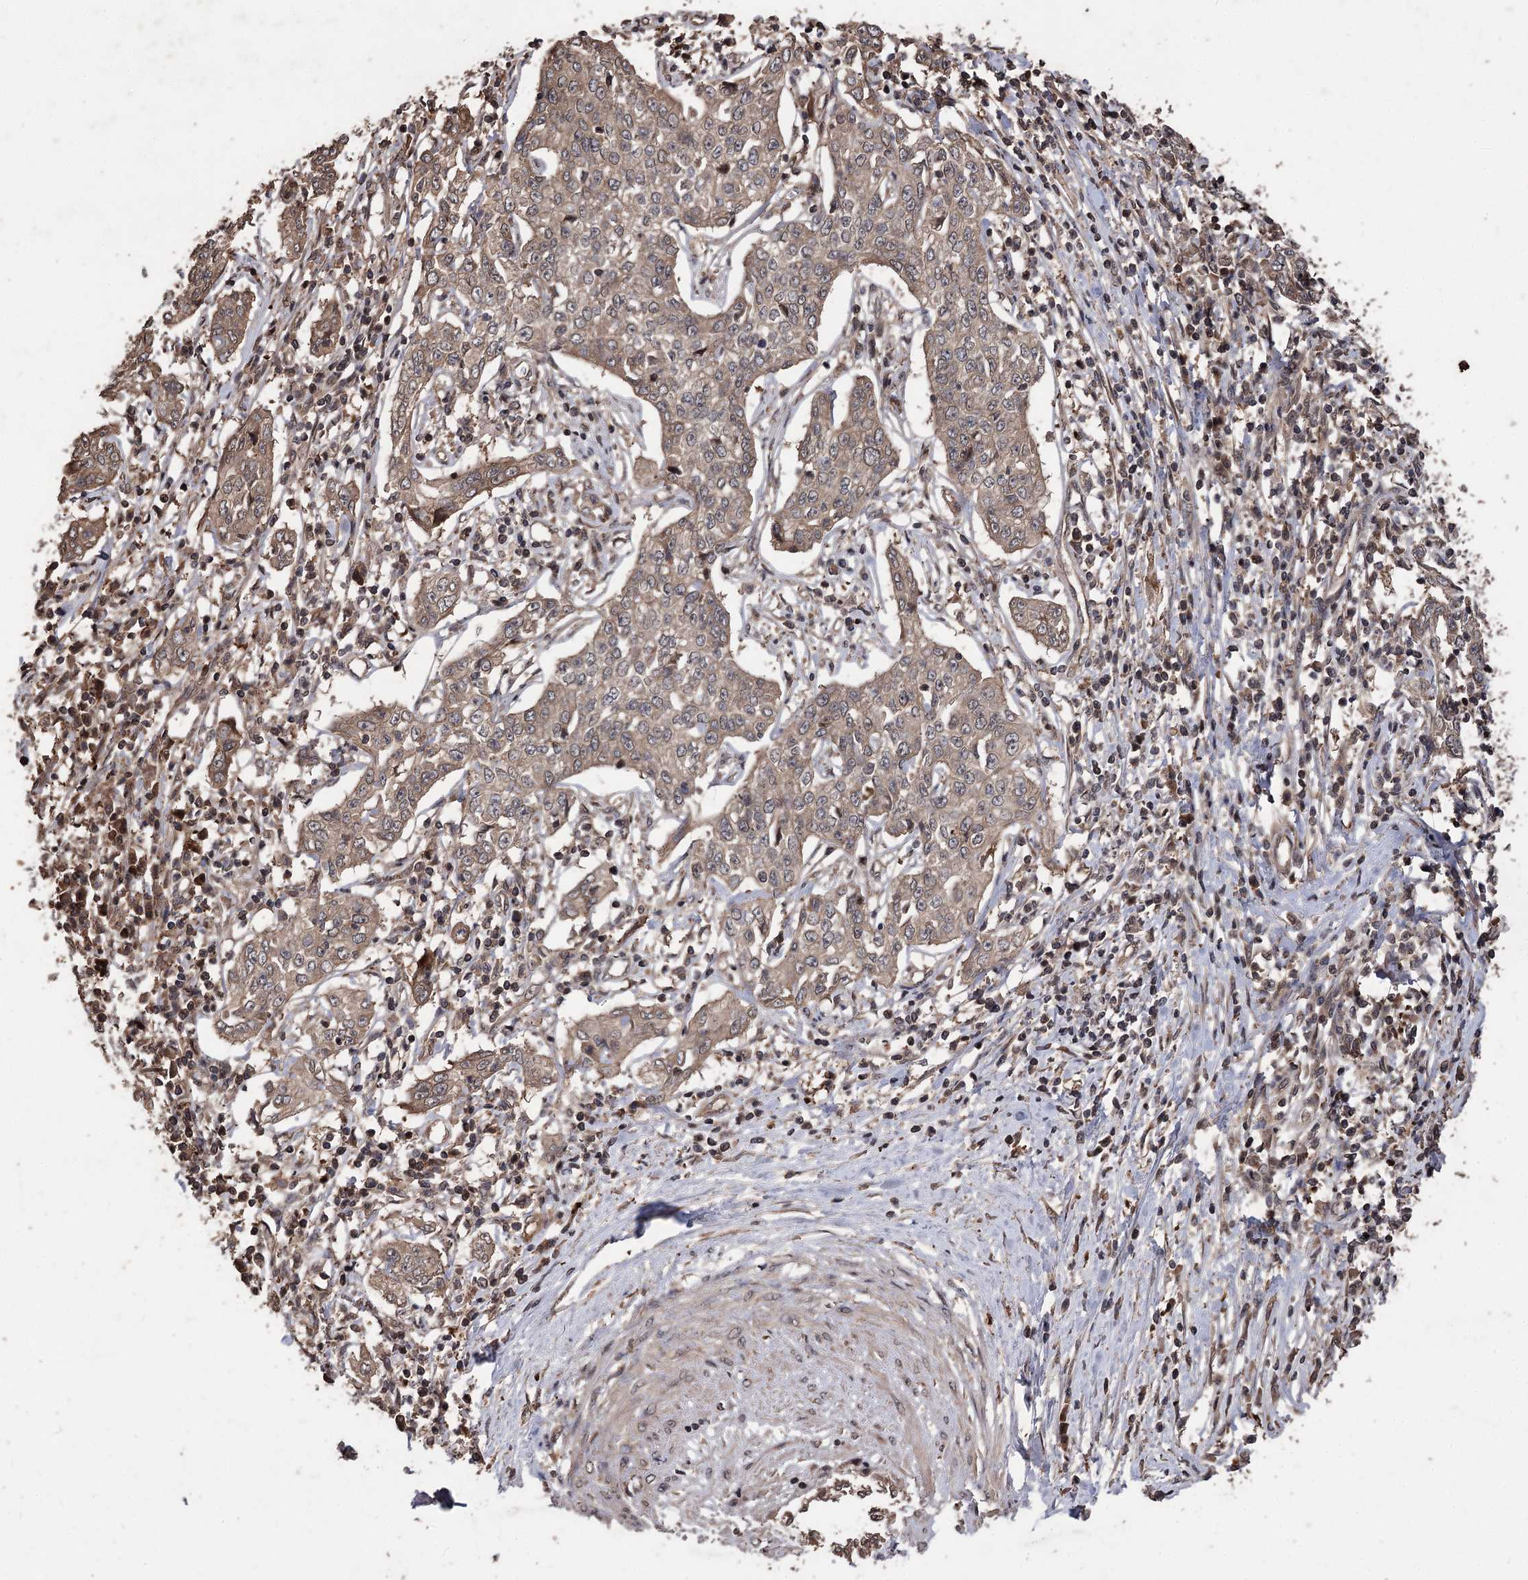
{"staining": {"intensity": "weak", "quantity": ">75%", "location": "cytoplasmic/membranous"}, "tissue": "cervical cancer", "cell_type": "Tumor cells", "image_type": "cancer", "snomed": [{"axis": "morphology", "description": "Squamous cell carcinoma, NOS"}, {"axis": "topography", "description": "Cervix"}], "caption": "Immunohistochemical staining of cervical squamous cell carcinoma displays low levels of weak cytoplasmic/membranous protein positivity in approximately >75% of tumor cells. (brown staining indicates protein expression, while blue staining denotes nuclei).", "gene": "RASSF3", "patient": {"sex": "female", "age": 35}}